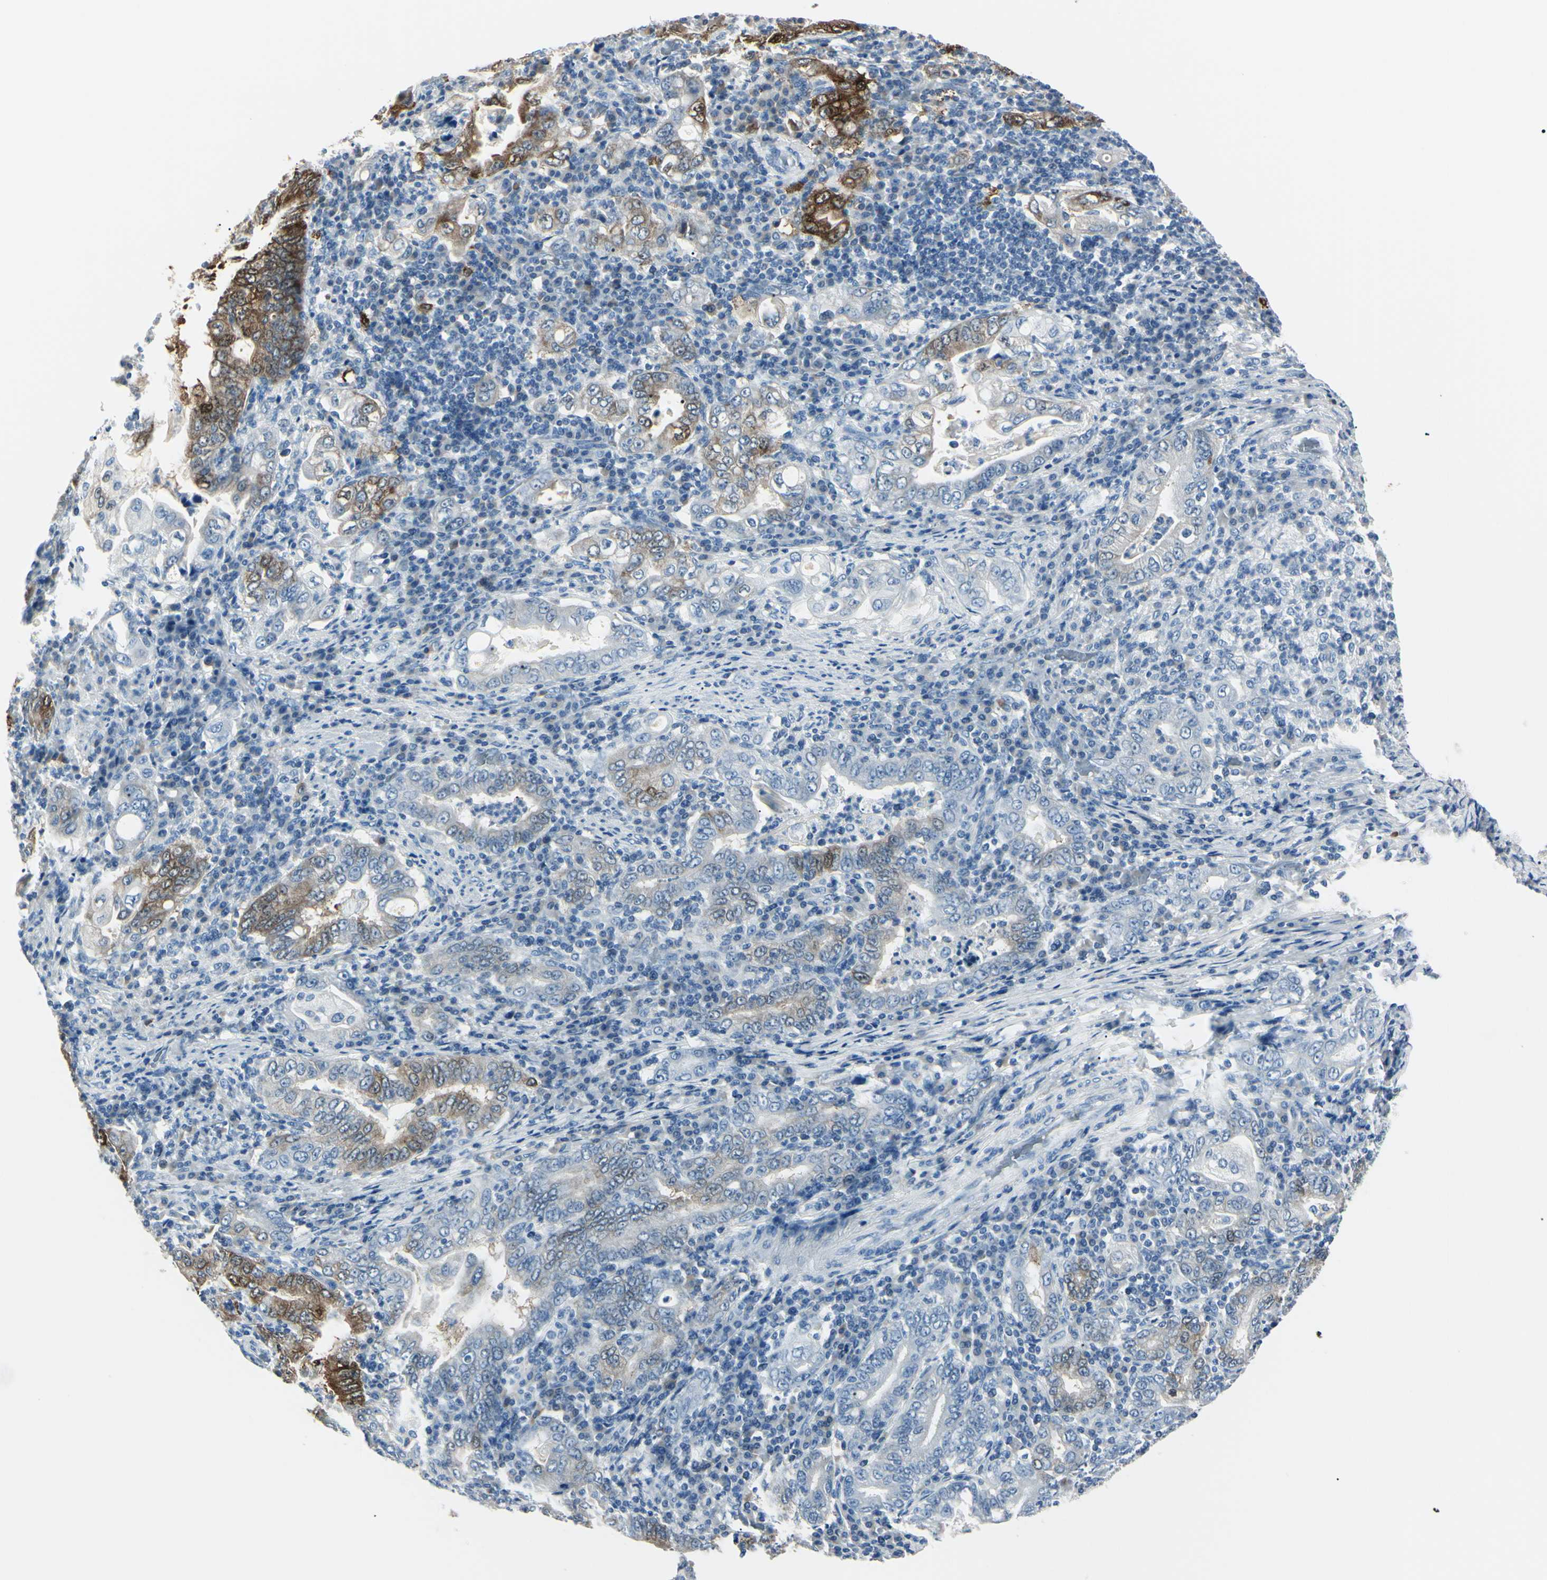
{"staining": {"intensity": "strong", "quantity": "25%-75%", "location": "cytoplasmic/membranous"}, "tissue": "stomach cancer", "cell_type": "Tumor cells", "image_type": "cancer", "snomed": [{"axis": "morphology", "description": "Normal tissue, NOS"}, {"axis": "morphology", "description": "Adenocarcinoma, NOS"}, {"axis": "topography", "description": "Esophagus"}, {"axis": "topography", "description": "Stomach, upper"}, {"axis": "topography", "description": "Peripheral nerve tissue"}], "caption": "Immunohistochemistry staining of stomach adenocarcinoma, which displays high levels of strong cytoplasmic/membranous staining in about 25%-75% of tumor cells indicating strong cytoplasmic/membranous protein expression. The staining was performed using DAB (brown) for protein detection and nuclei were counterstained in hematoxylin (blue).", "gene": "CA2", "patient": {"sex": "male", "age": 62}}